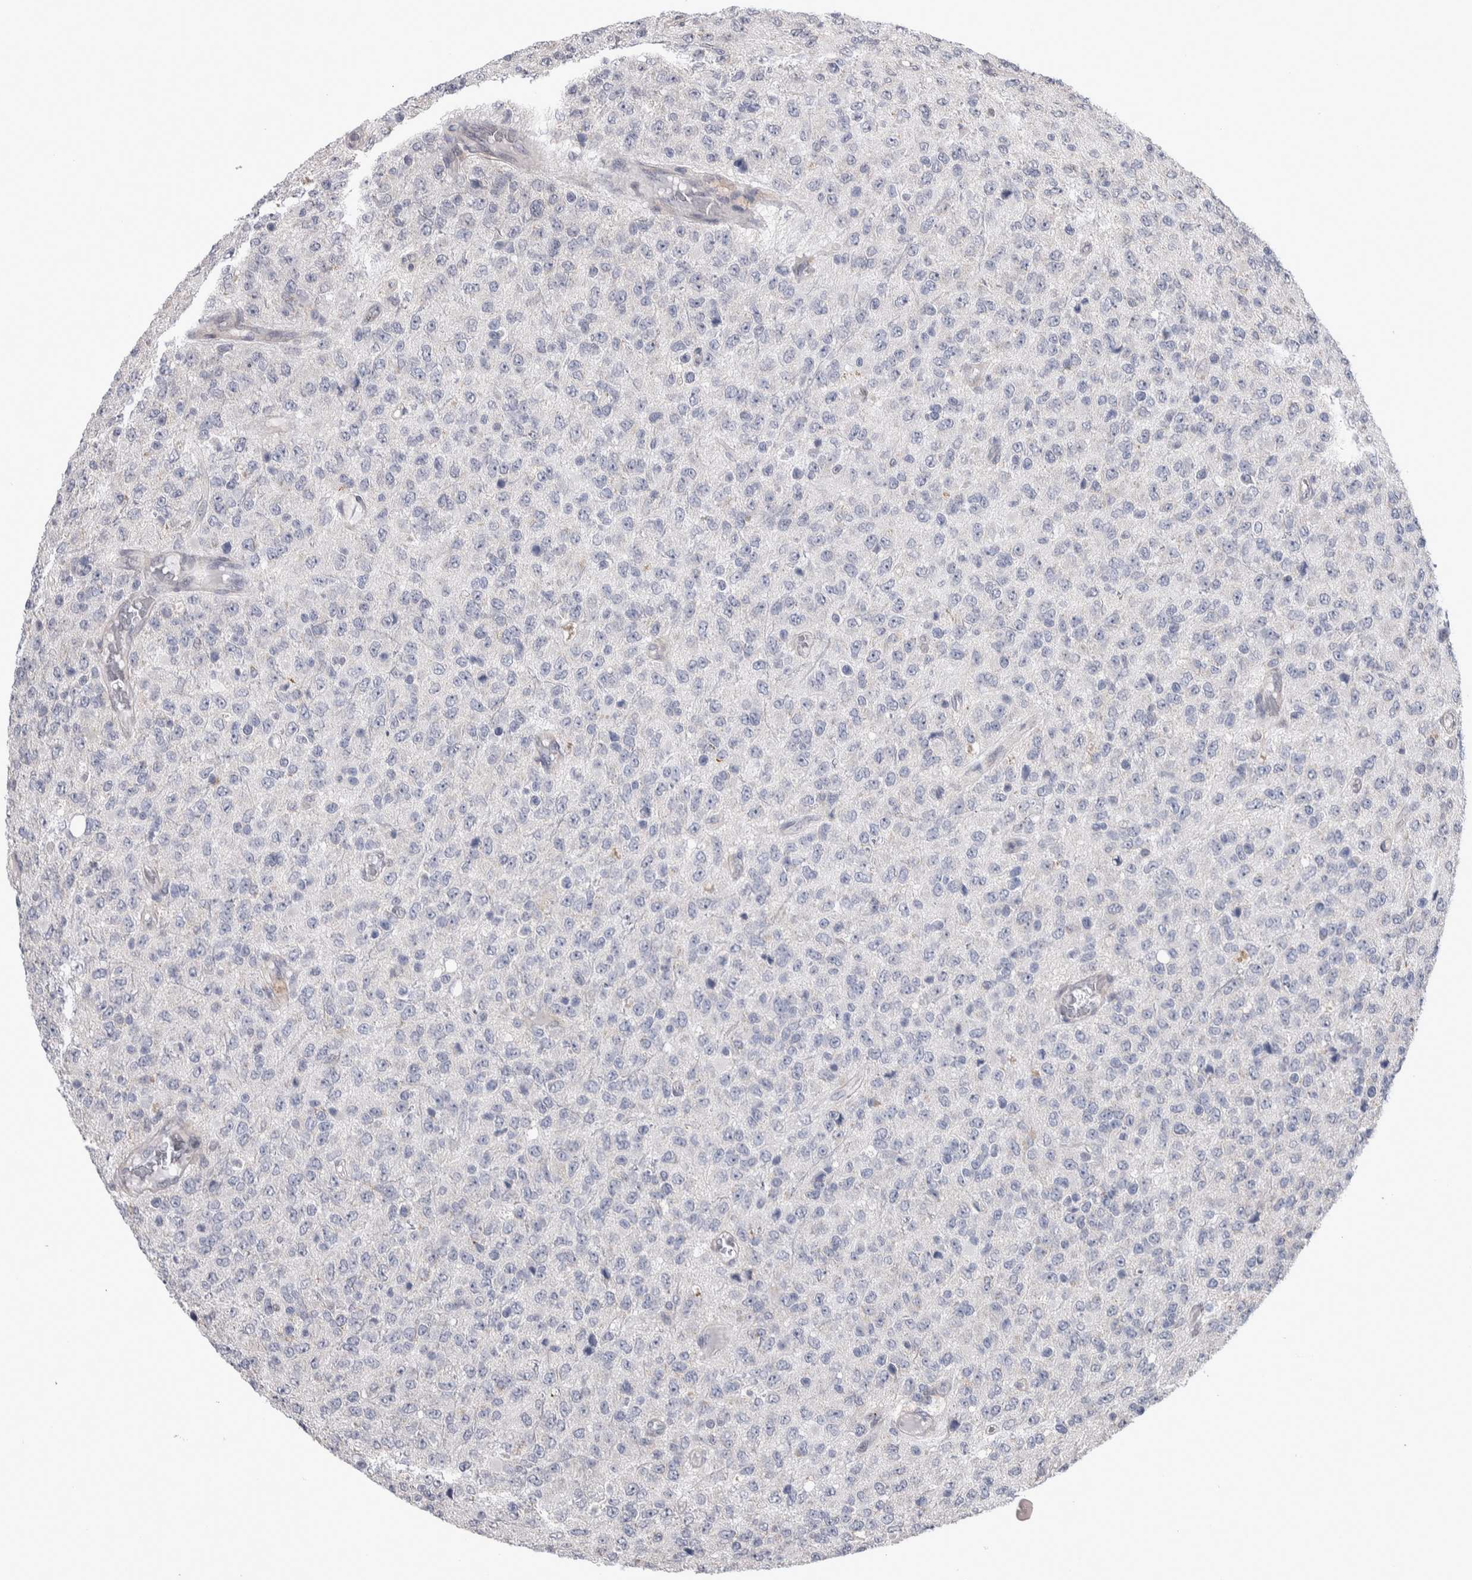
{"staining": {"intensity": "negative", "quantity": "none", "location": "none"}, "tissue": "glioma", "cell_type": "Tumor cells", "image_type": "cancer", "snomed": [{"axis": "morphology", "description": "Glioma, malignant, High grade"}, {"axis": "topography", "description": "pancreas cauda"}], "caption": "Immunohistochemistry (IHC) image of neoplastic tissue: malignant glioma (high-grade) stained with DAB (3,3'-diaminobenzidine) exhibits no significant protein expression in tumor cells. Brightfield microscopy of immunohistochemistry stained with DAB (brown) and hematoxylin (blue), captured at high magnification.", "gene": "TAX1BP1", "patient": {"sex": "male", "age": 60}}